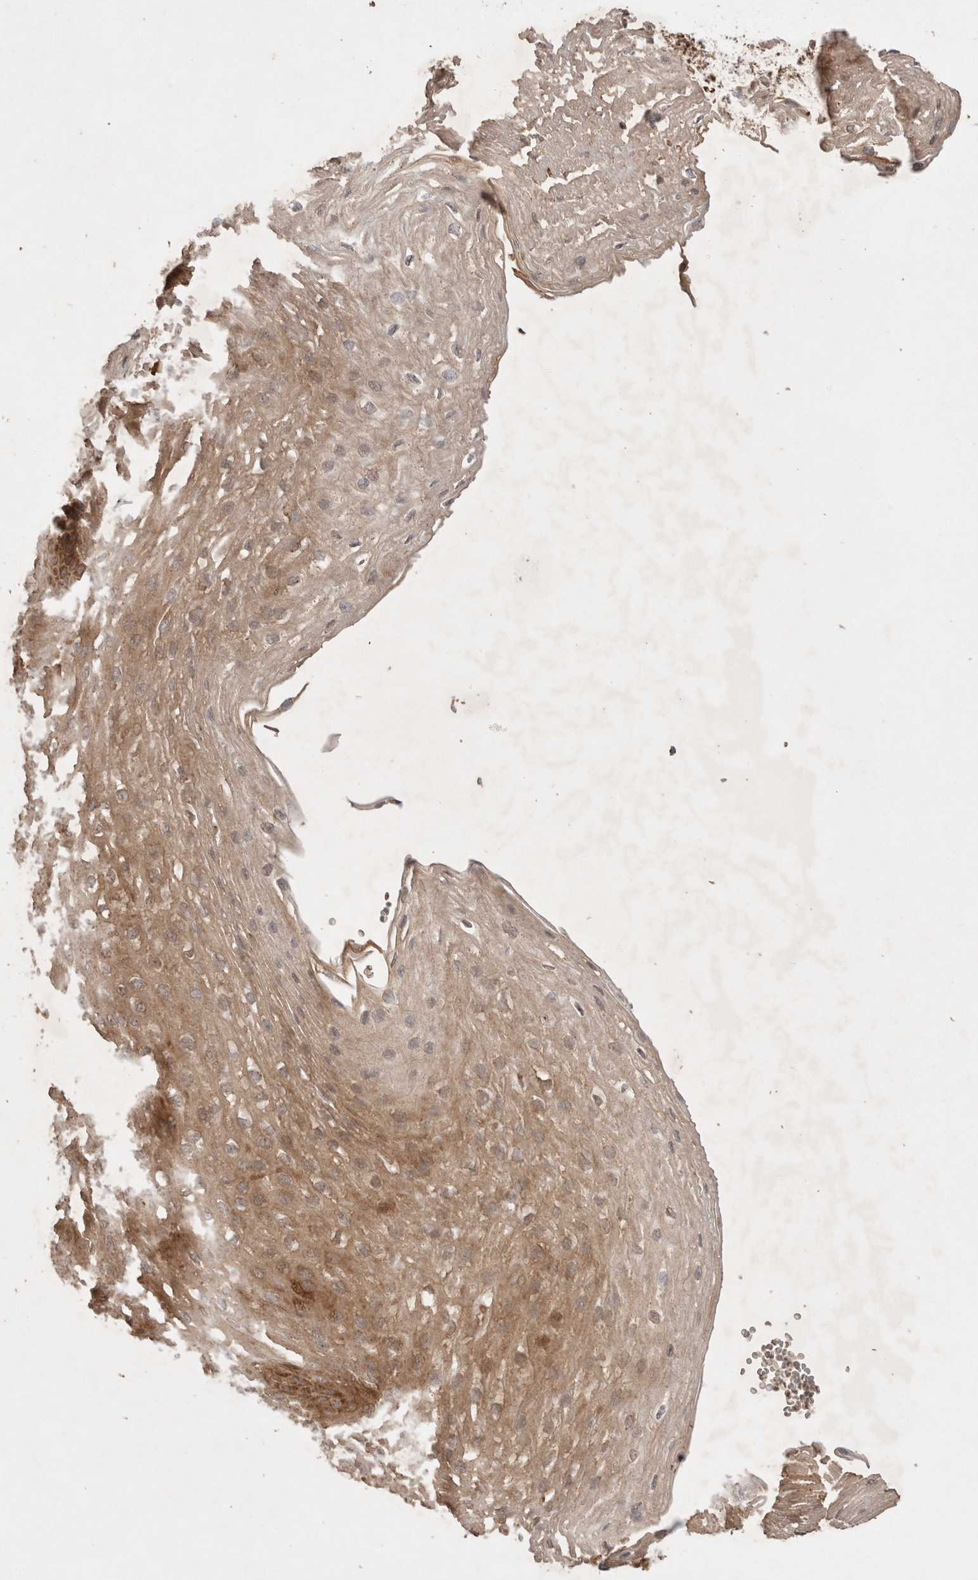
{"staining": {"intensity": "moderate", "quantity": ">75%", "location": "cytoplasmic/membranous"}, "tissue": "esophagus", "cell_type": "Squamous epithelial cells", "image_type": "normal", "snomed": [{"axis": "morphology", "description": "Normal tissue, NOS"}, {"axis": "topography", "description": "Esophagus"}], "caption": "Protein expression analysis of normal esophagus shows moderate cytoplasmic/membranous expression in approximately >75% of squamous epithelial cells.", "gene": "FAM221A", "patient": {"sex": "female", "age": 66}}